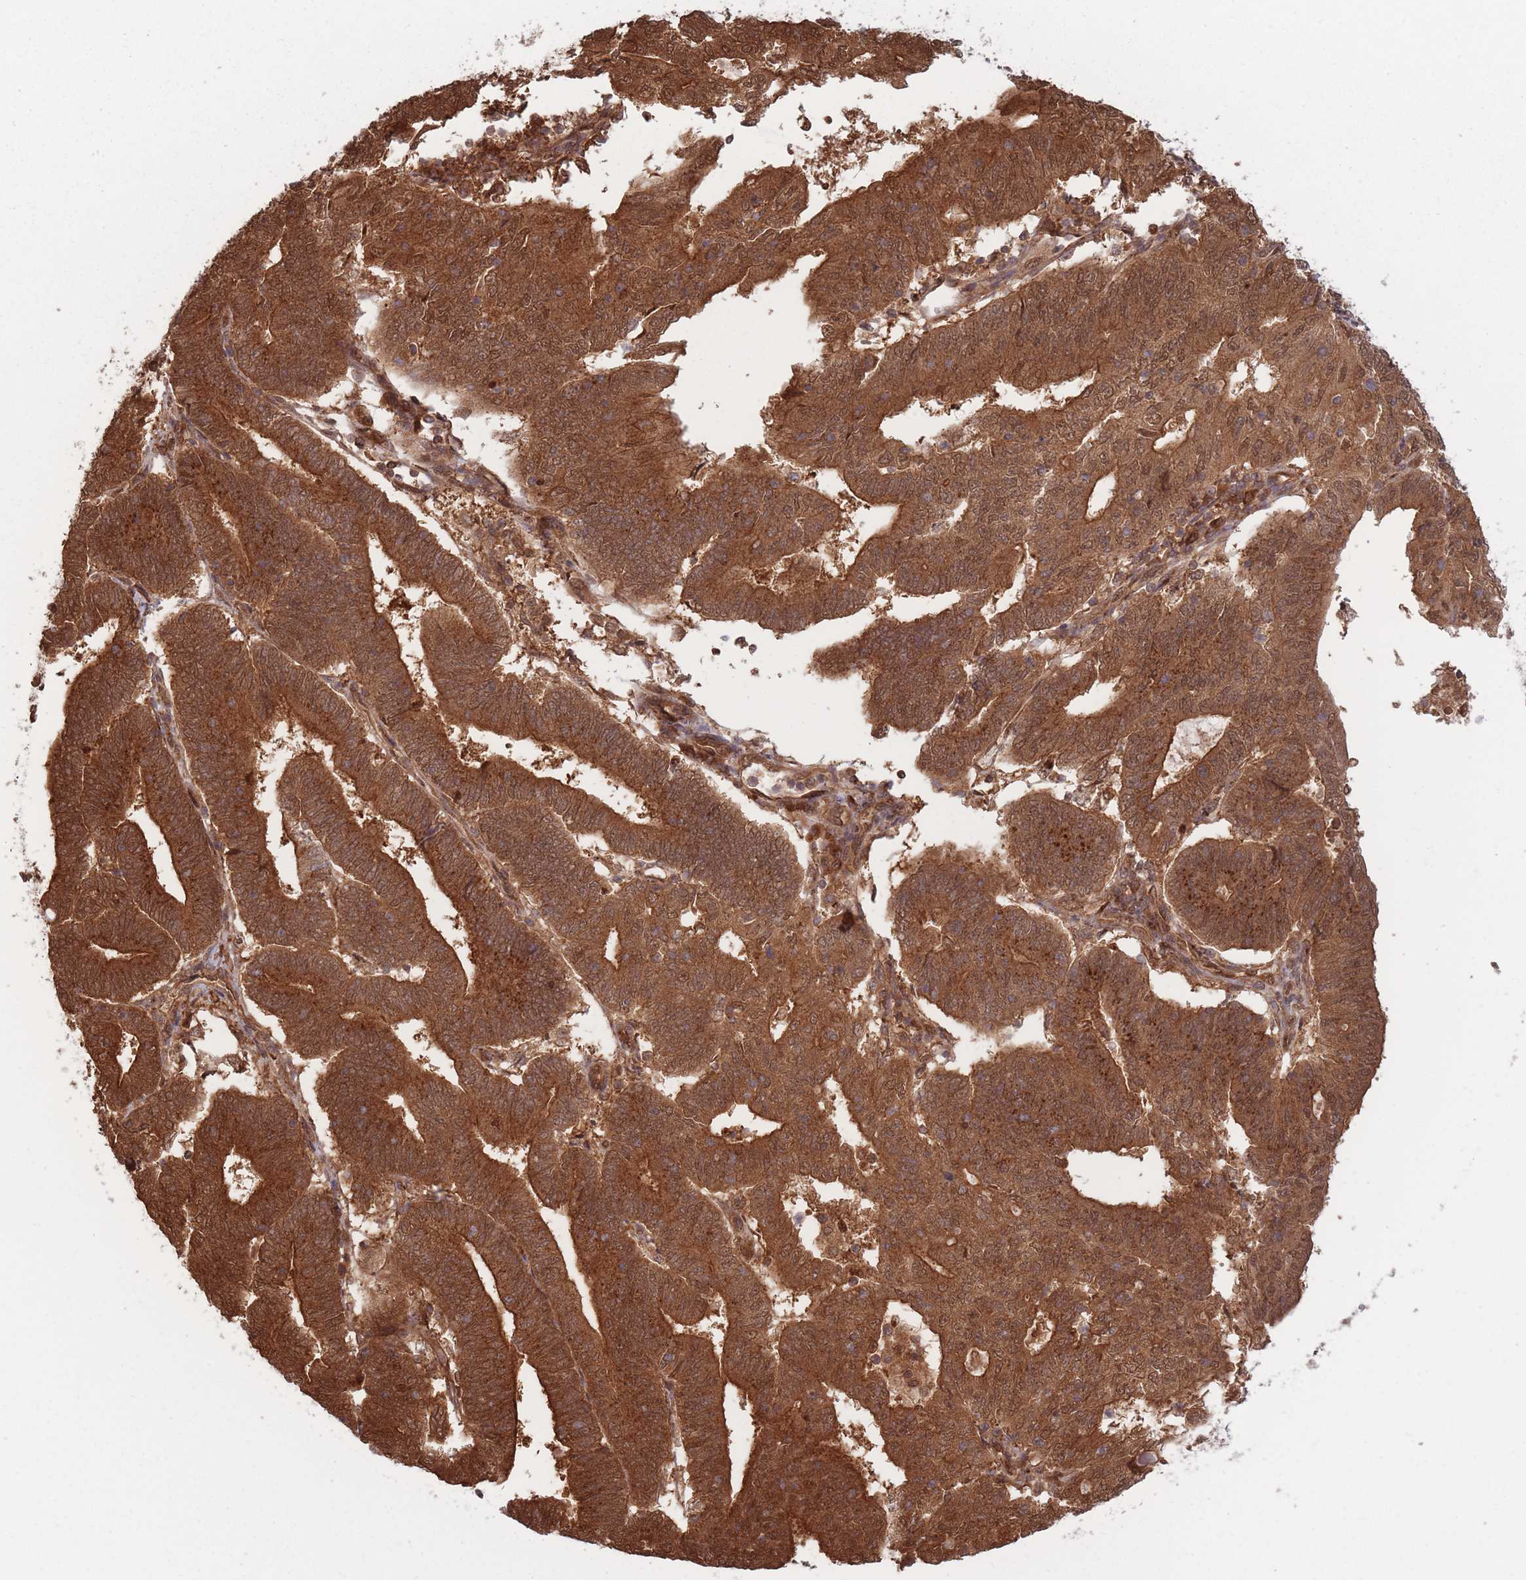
{"staining": {"intensity": "strong", "quantity": ">75%", "location": "cytoplasmic/membranous,nuclear"}, "tissue": "endometrial cancer", "cell_type": "Tumor cells", "image_type": "cancer", "snomed": [{"axis": "morphology", "description": "Adenocarcinoma, NOS"}, {"axis": "topography", "description": "Endometrium"}], "caption": "The photomicrograph shows immunohistochemical staining of adenocarcinoma (endometrial). There is strong cytoplasmic/membranous and nuclear staining is identified in about >75% of tumor cells. The protein of interest is stained brown, and the nuclei are stained in blue (DAB (3,3'-diaminobenzidine) IHC with brightfield microscopy, high magnification).", "gene": "PODXL2", "patient": {"sex": "female", "age": 70}}